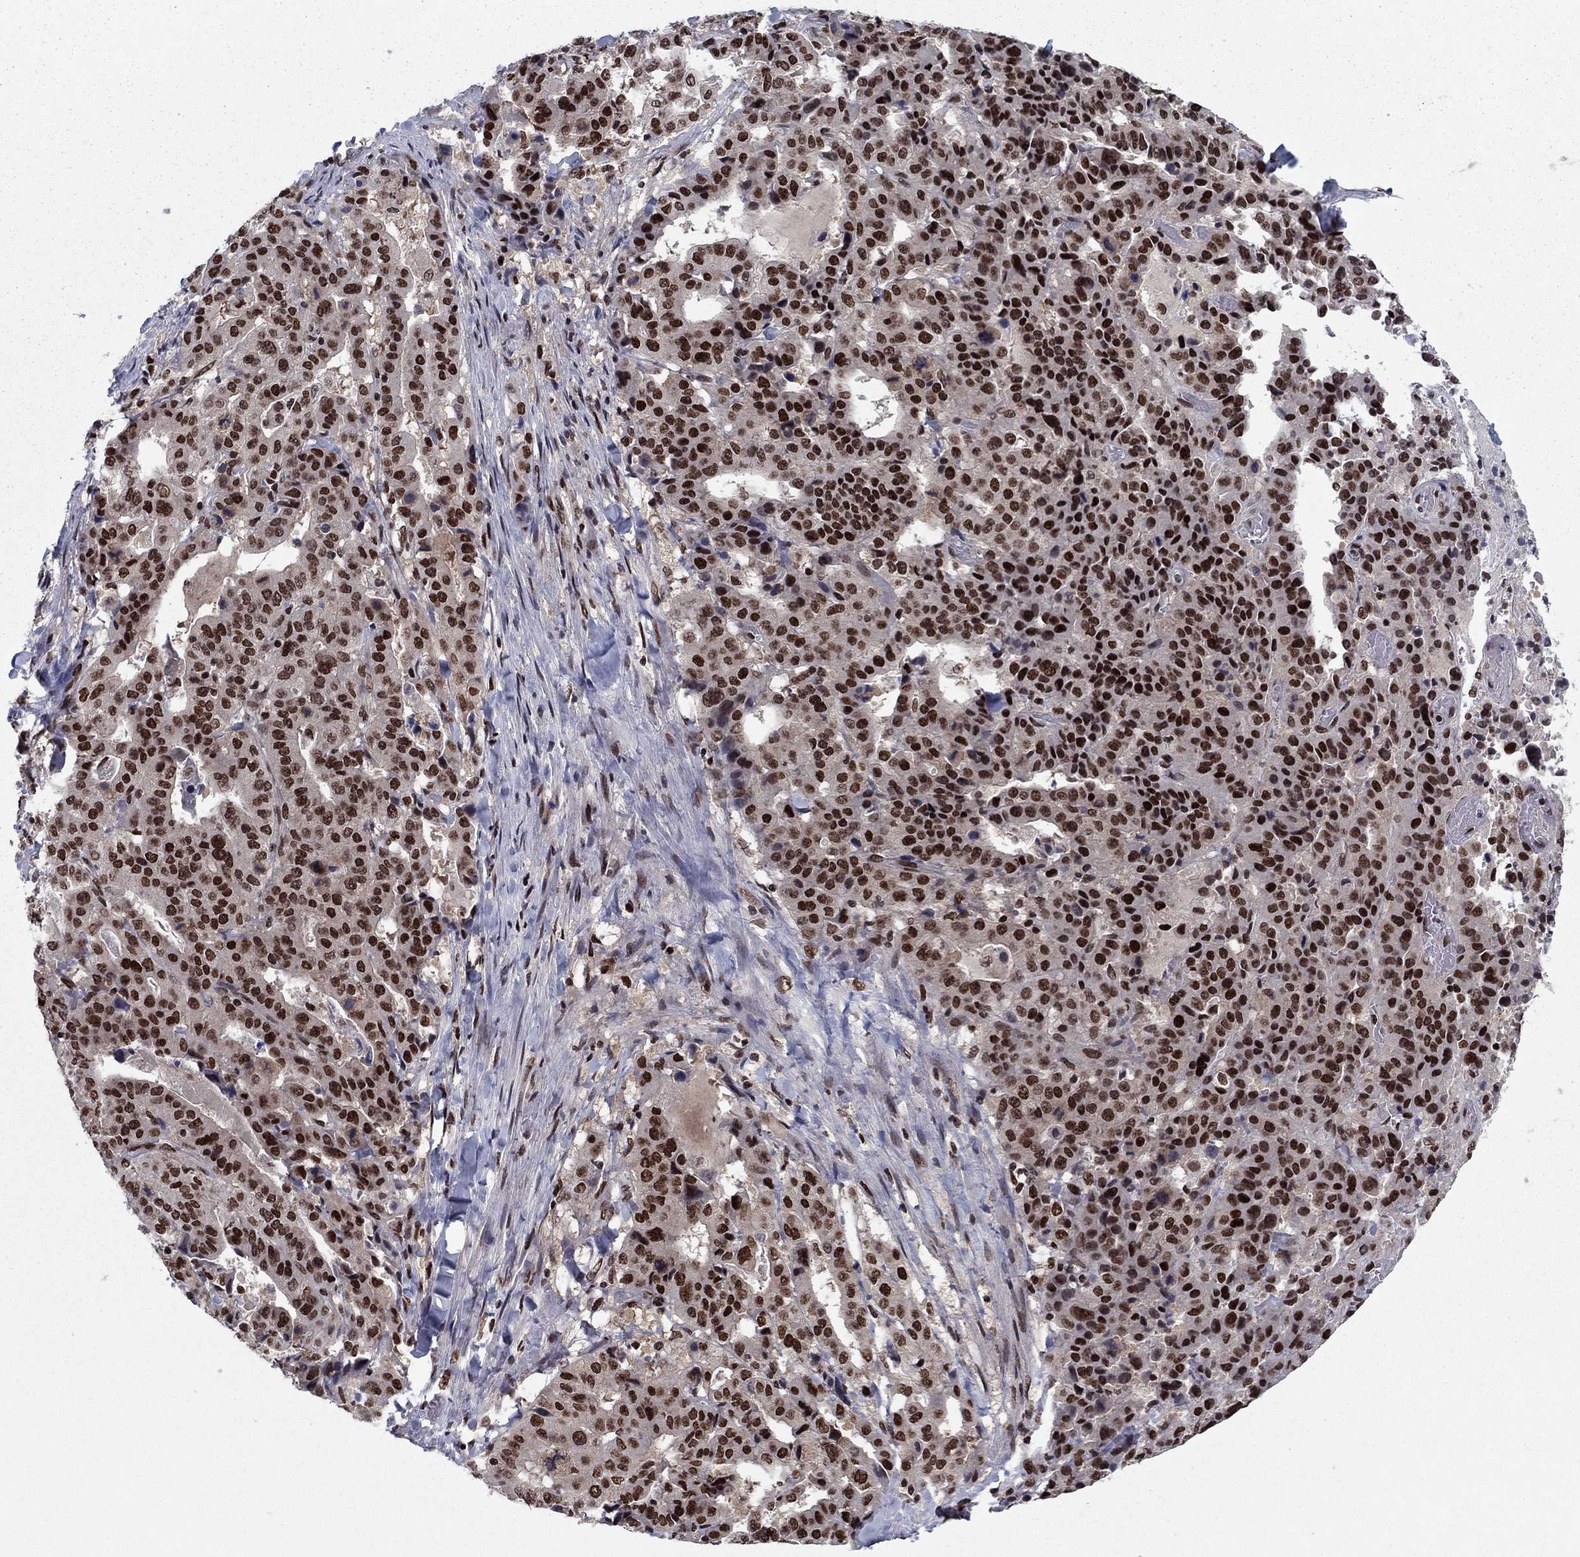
{"staining": {"intensity": "strong", "quantity": ">75%", "location": "nuclear"}, "tissue": "stomach cancer", "cell_type": "Tumor cells", "image_type": "cancer", "snomed": [{"axis": "morphology", "description": "Adenocarcinoma, NOS"}, {"axis": "topography", "description": "Stomach"}], "caption": "A histopathology image of stomach cancer (adenocarcinoma) stained for a protein displays strong nuclear brown staining in tumor cells. (brown staining indicates protein expression, while blue staining denotes nuclei).", "gene": "USP54", "patient": {"sex": "male", "age": 48}}